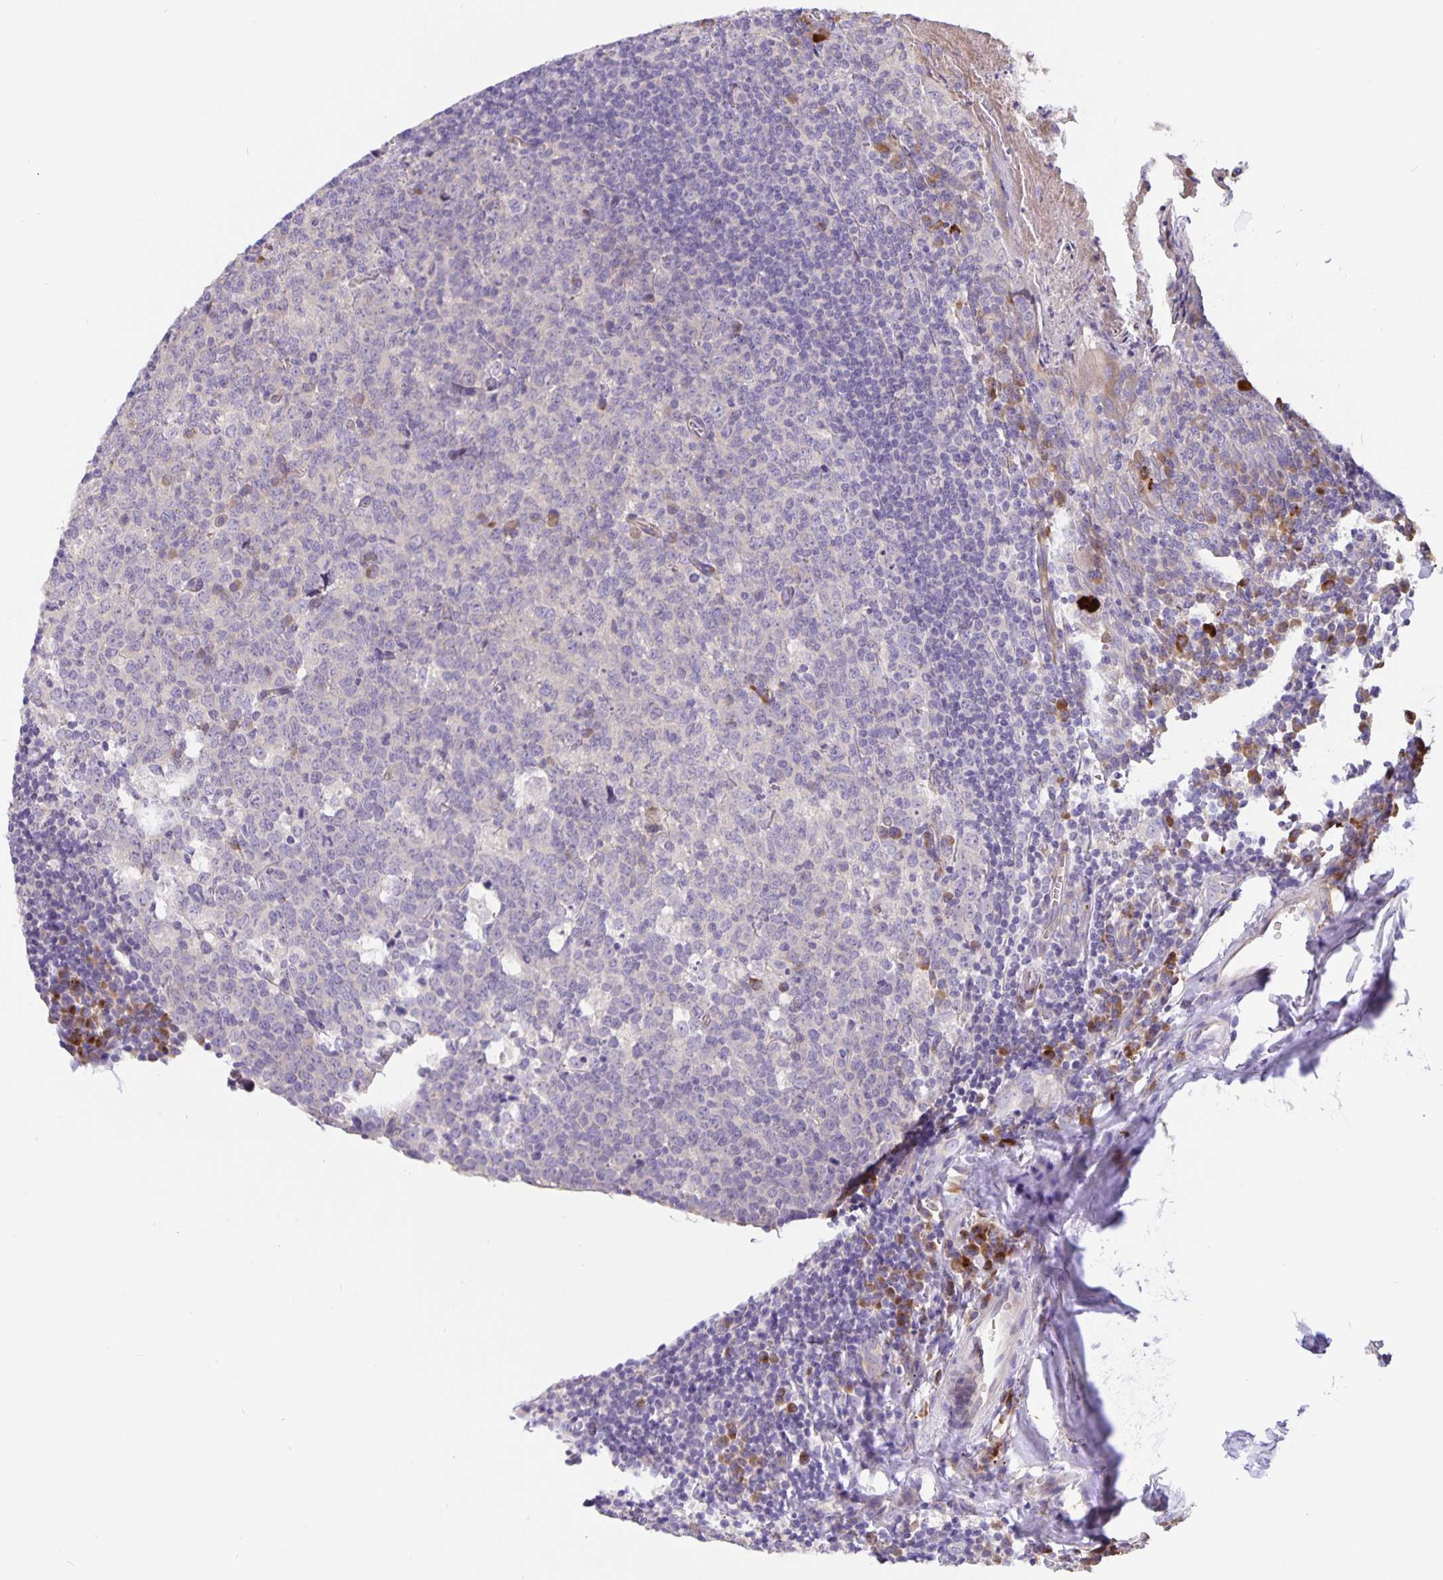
{"staining": {"intensity": "negative", "quantity": "none", "location": "none"}, "tissue": "tonsil", "cell_type": "Germinal center cells", "image_type": "normal", "snomed": [{"axis": "morphology", "description": "Normal tissue, NOS"}, {"axis": "topography", "description": "Tonsil"}], "caption": "High power microscopy micrograph of an immunohistochemistry (IHC) image of normal tonsil, revealing no significant expression in germinal center cells.", "gene": "EML6", "patient": {"sex": "male", "age": 27}}